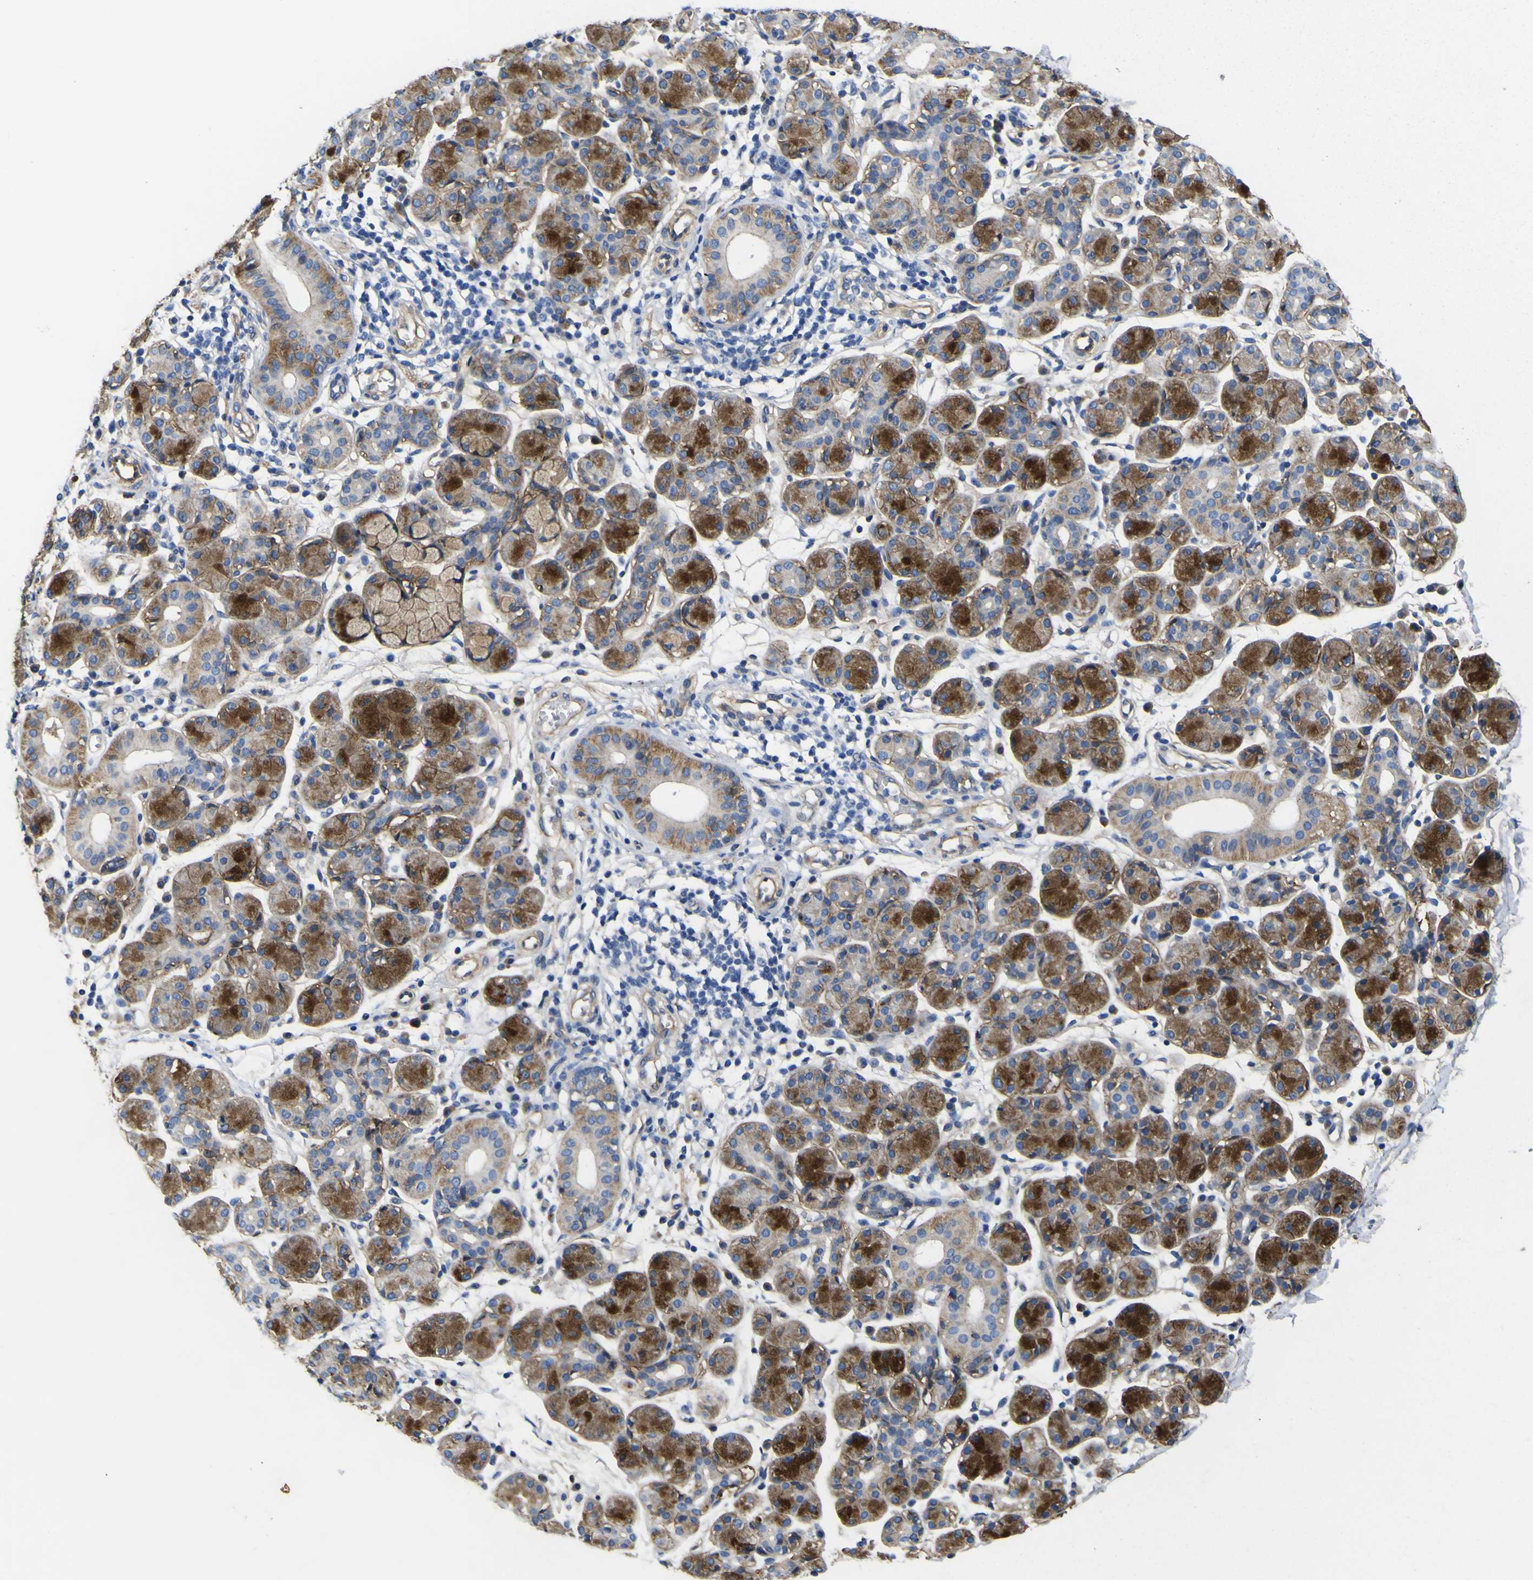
{"staining": {"intensity": "moderate", "quantity": "25%-75%", "location": "cytoplasmic/membranous"}, "tissue": "salivary gland", "cell_type": "Glandular cells", "image_type": "normal", "snomed": [{"axis": "morphology", "description": "Normal tissue, NOS"}, {"axis": "morphology", "description": "Inflammation, NOS"}, {"axis": "topography", "description": "Lymph node"}, {"axis": "topography", "description": "Salivary gland"}], "caption": "A brown stain highlights moderate cytoplasmic/membranous positivity of a protein in glandular cells of benign salivary gland. Ihc stains the protein of interest in brown and the nuclei are stained blue.", "gene": "CD151", "patient": {"sex": "male", "age": 3}}